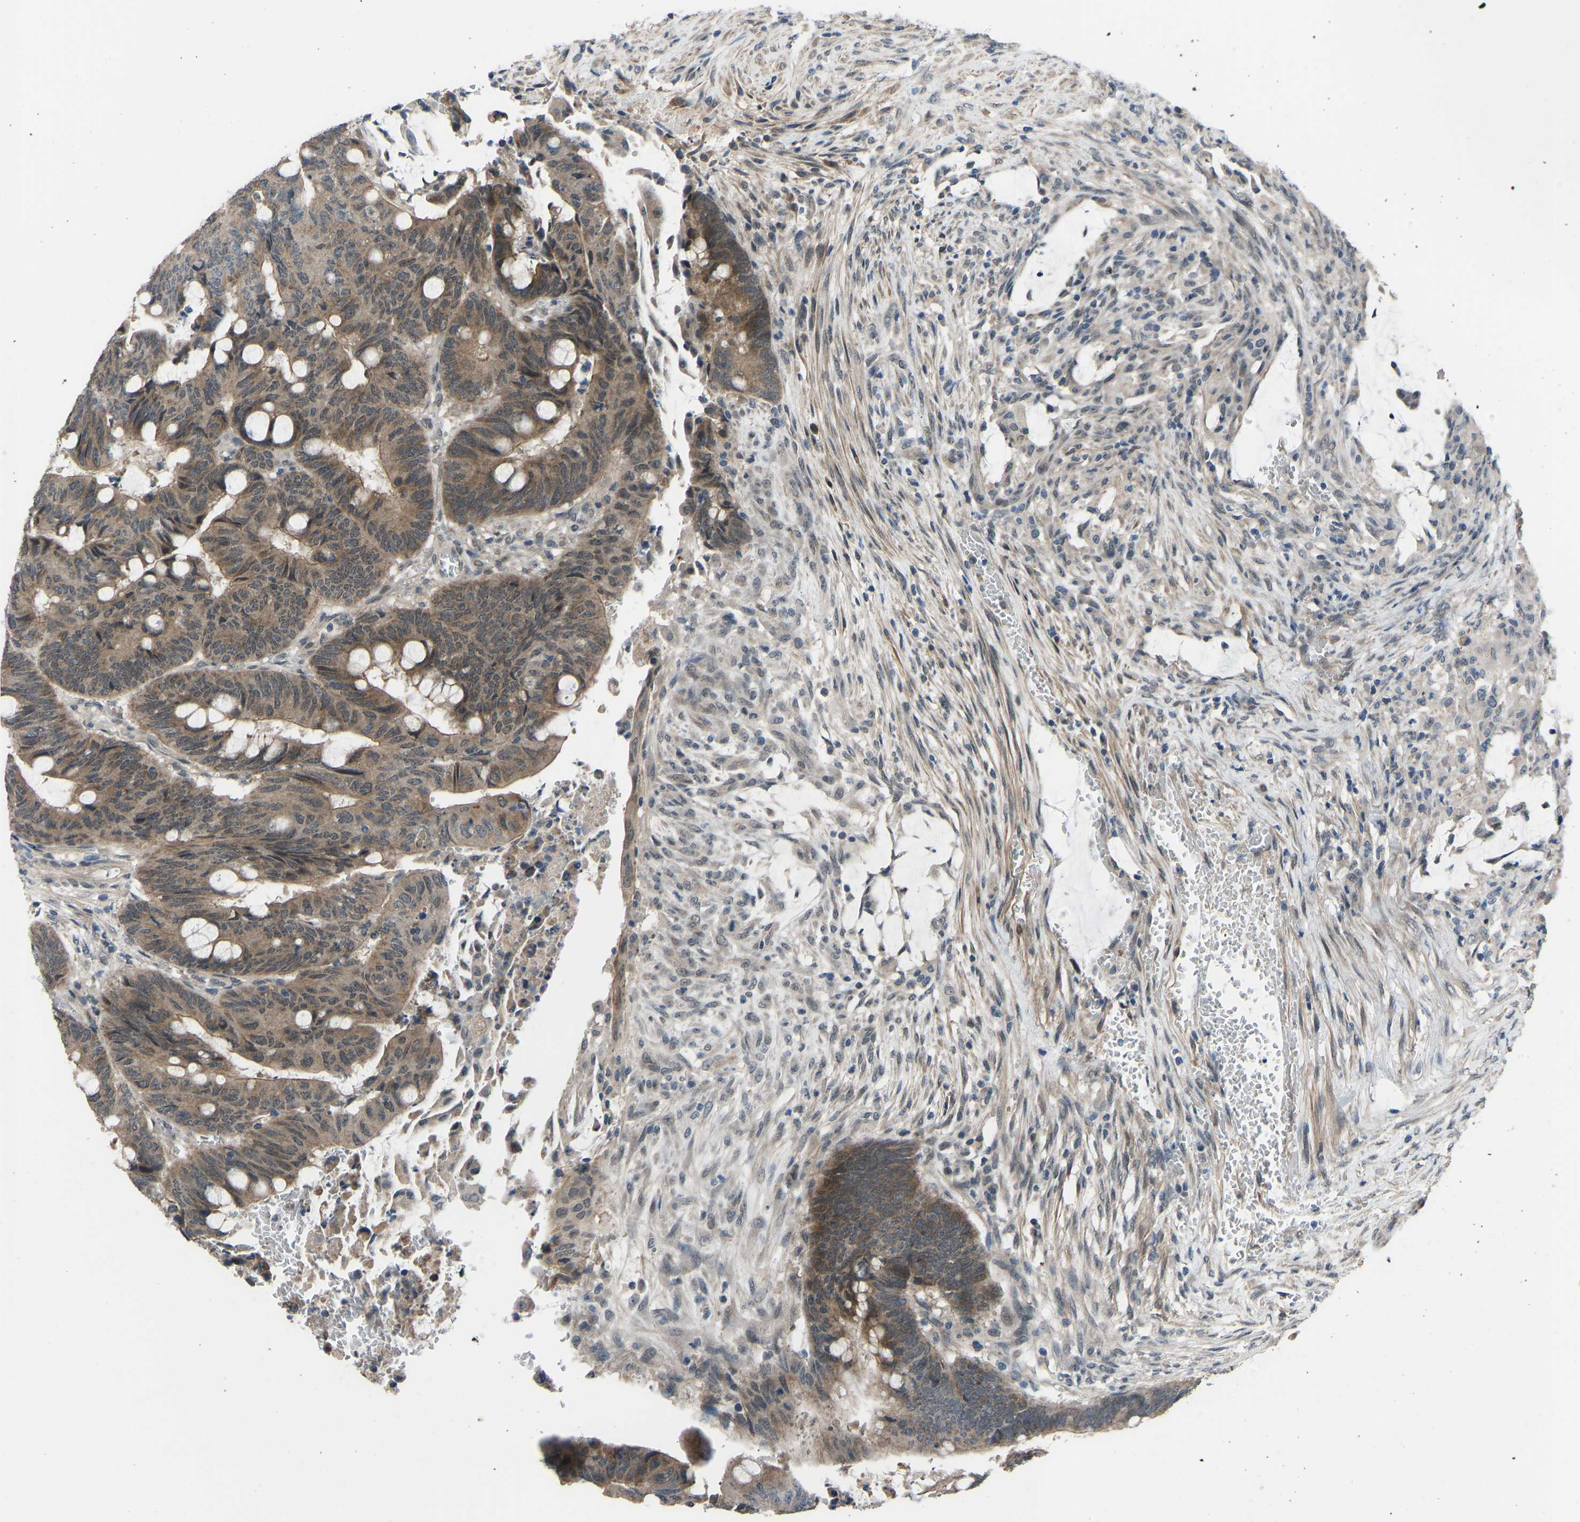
{"staining": {"intensity": "moderate", "quantity": ">75%", "location": "cytoplasmic/membranous"}, "tissue": "colorectal cancer", "cell_type": "Tumor cells", "image_type": "cancer", "snomed": [{"axis": "morphology", "description": "Normal tissue, NOS"}, {"axis": "morphology", "description": "Adenocarcinoma, NOS"}, {"axis": "topography", "description": "Rectum"}, {"axis": "topography", "description": "Peripheral nerve tissue"}], "caption": "Protein analysis of colorectal cancer (adenocarcinoma) tissue demonstrates moderate cytoplasmic/membranous staining in approximately >75% of tumor cells.", "gene": "CDK2AP1", "patient": {"sex": "male", "age": 92}}